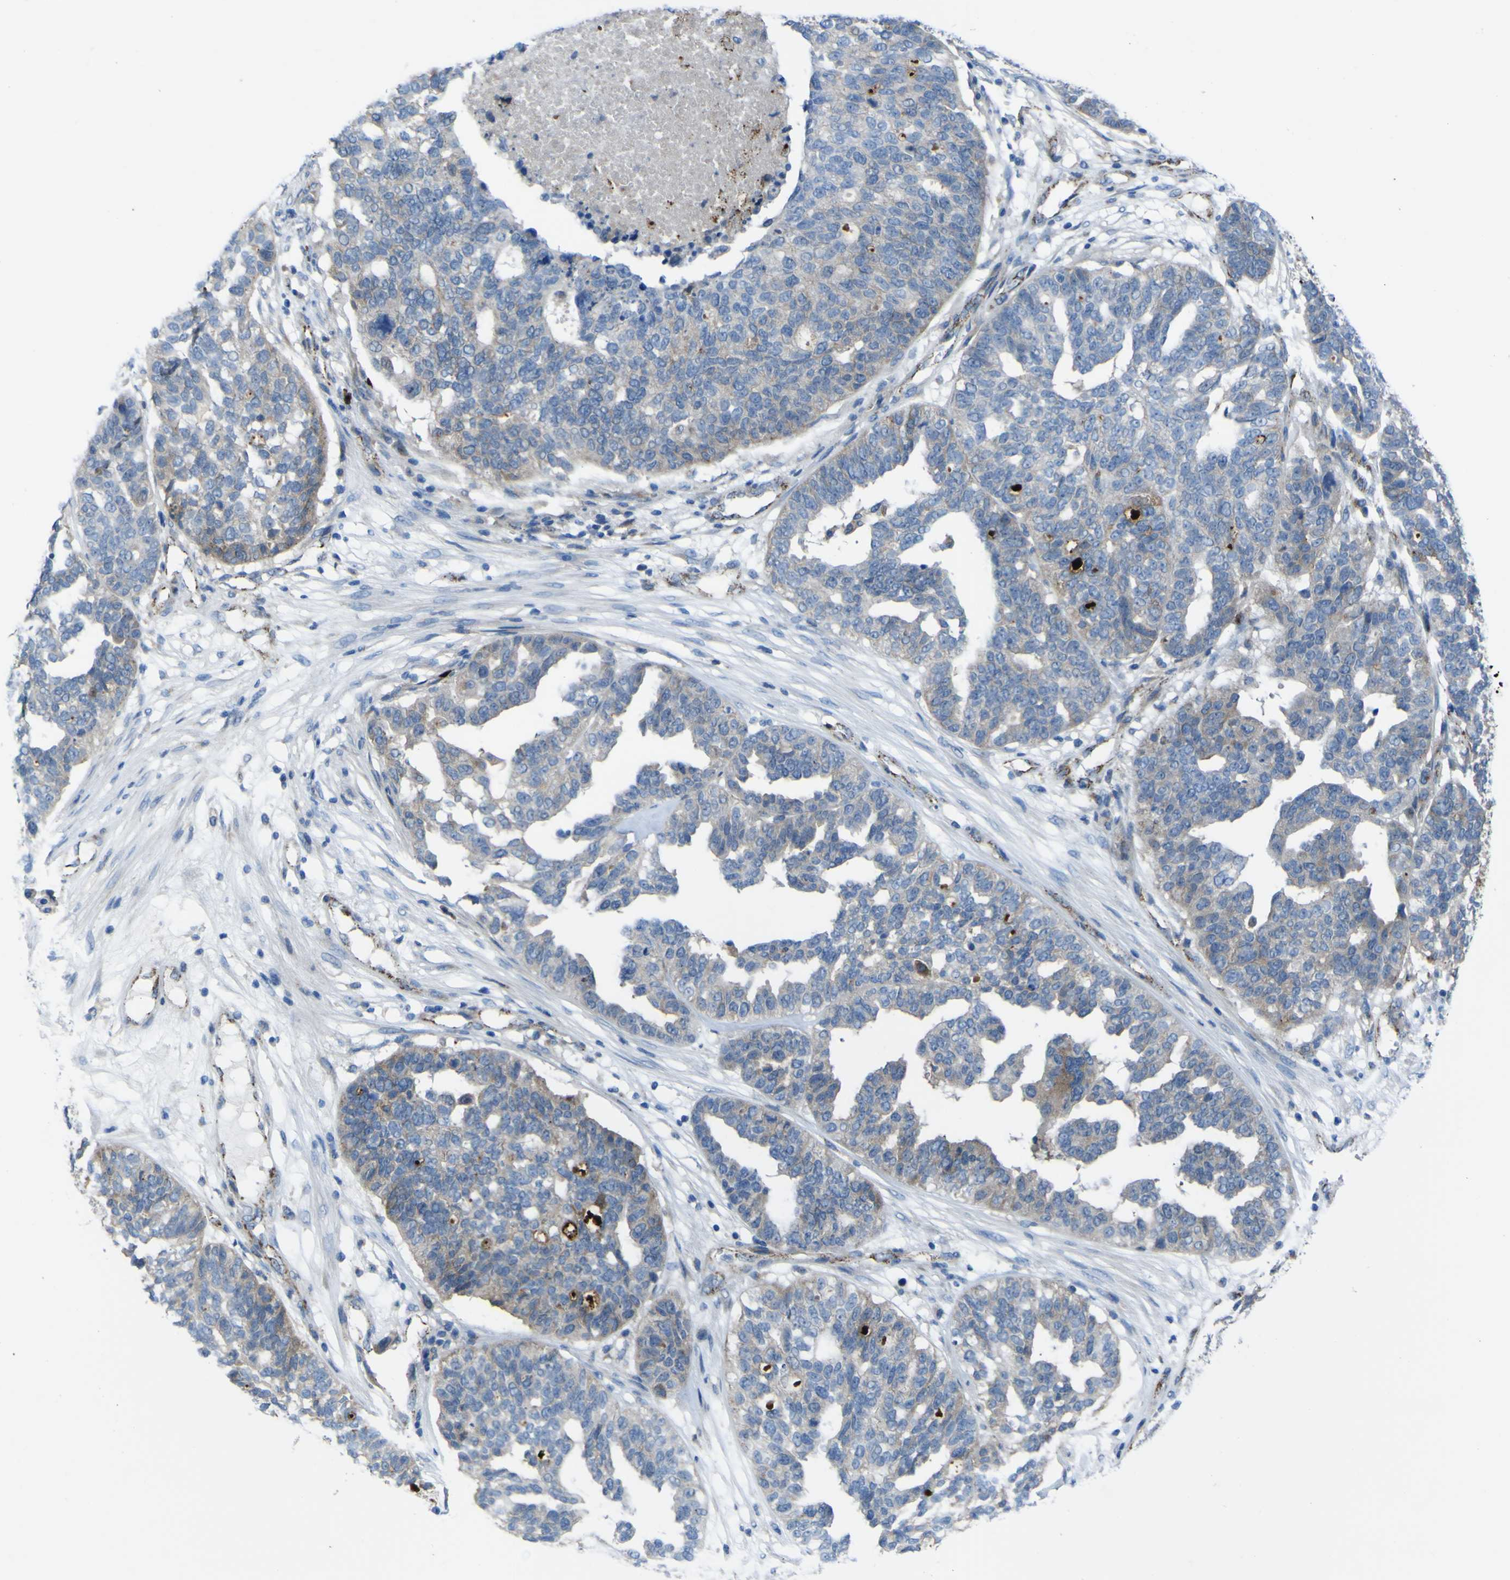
{"staining": {"intensity": "weak", "quantity": "25%-75%", "location": "cytoplasmic/membranous"}, "tissue": "ovarian cancer", "cell_type": "Tumor cells", "image_type": "cancer", "snomed": [{"axis": "morphology", "description": "Cystadenocarcinoma, serous, NOS"}, {"axis": "topography", "description": "Ovary"}], "caption": "Serous cystadenocarcinoma (ovarian) tissue displays weak cytoplasmic/membranous expression in approximately 25%-75% of tumor cells, visualized by immunohistochemistry. Nuclei are stained in blue.", "gene": "CST3", "patient": {"sex": "female", "age": 59}}